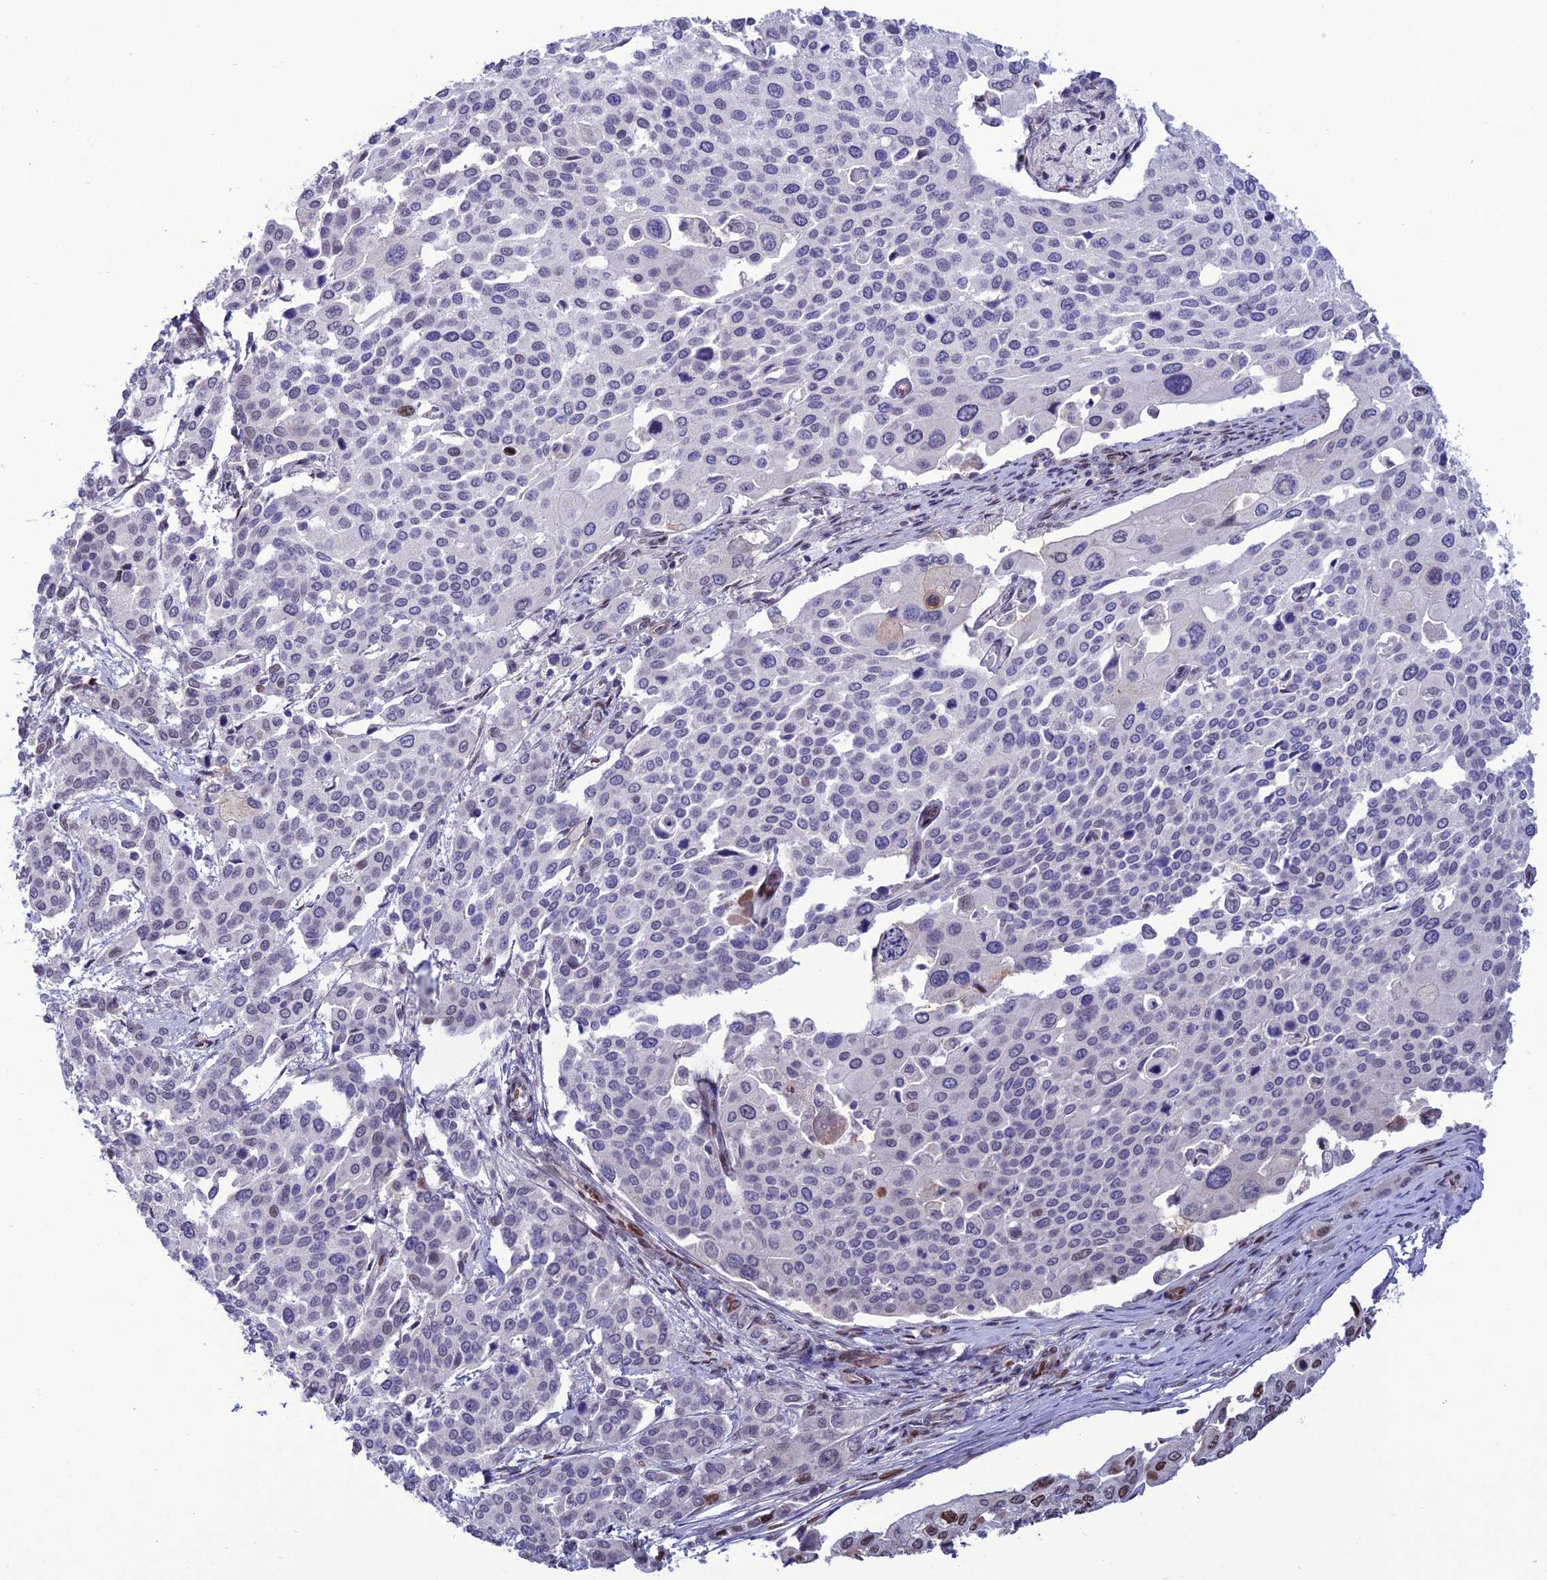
{"staining": {"intensity": "moderate", "quantity": "25%-75%", "location": "nuclear"}, "tissue": "cervical cancer", "cell_type": "Tumor cells", "image_type": "cancer", "snomed": [{"axis": "morphology", "description": "Squamous cell carcinoma, NOS"}, {"axis": "topography", "description": "Cervix"}], "caption": "Brown immunohistochemical staining in cervical cancer (squamous cell carcinoma) reveals moderate nuclear expression in approximately 25%-75% of tumor cells. Nuclei are stained in blue.", "gene": "ZNF707", "patient": {"sex": "female", "age": 44}}